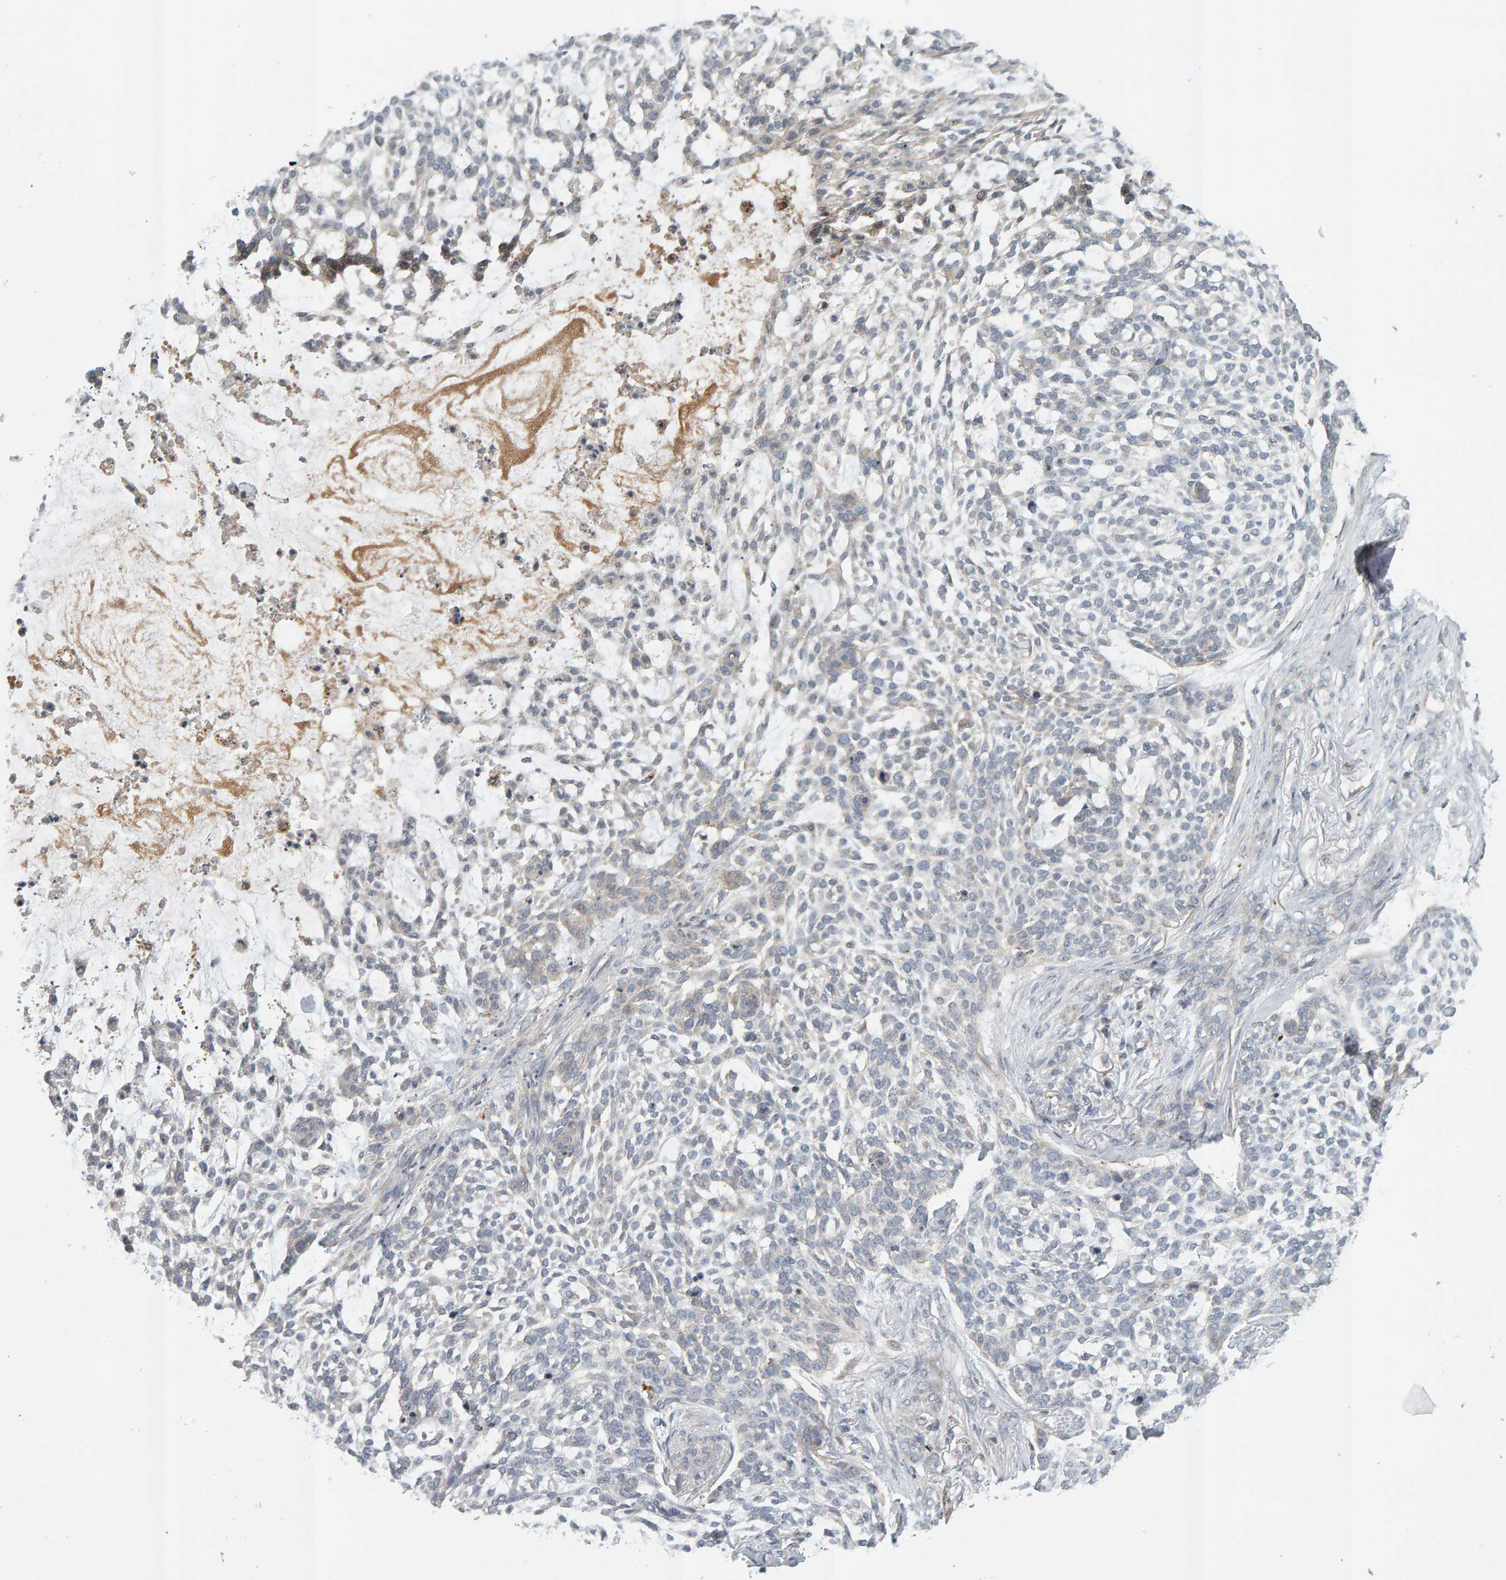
{"staining": {"intensity": "negative", "quantity": "none", "location": "none"}, "tissue": "skin cancer", "cell_type": "Tumor cells", "image_type": "cancer", "snomed": [{"axis": "morphology", "description": "Basal cell carcinoma"}, {"axis": "topography", "description": "Skin"}], "caption": "Basal cell carcinoma (skin) was stained to show a protein in brown. There is no significant staining in tumor cells.", "gene": "ZNF160", "patient": {"sex": "female", "age": 64}}